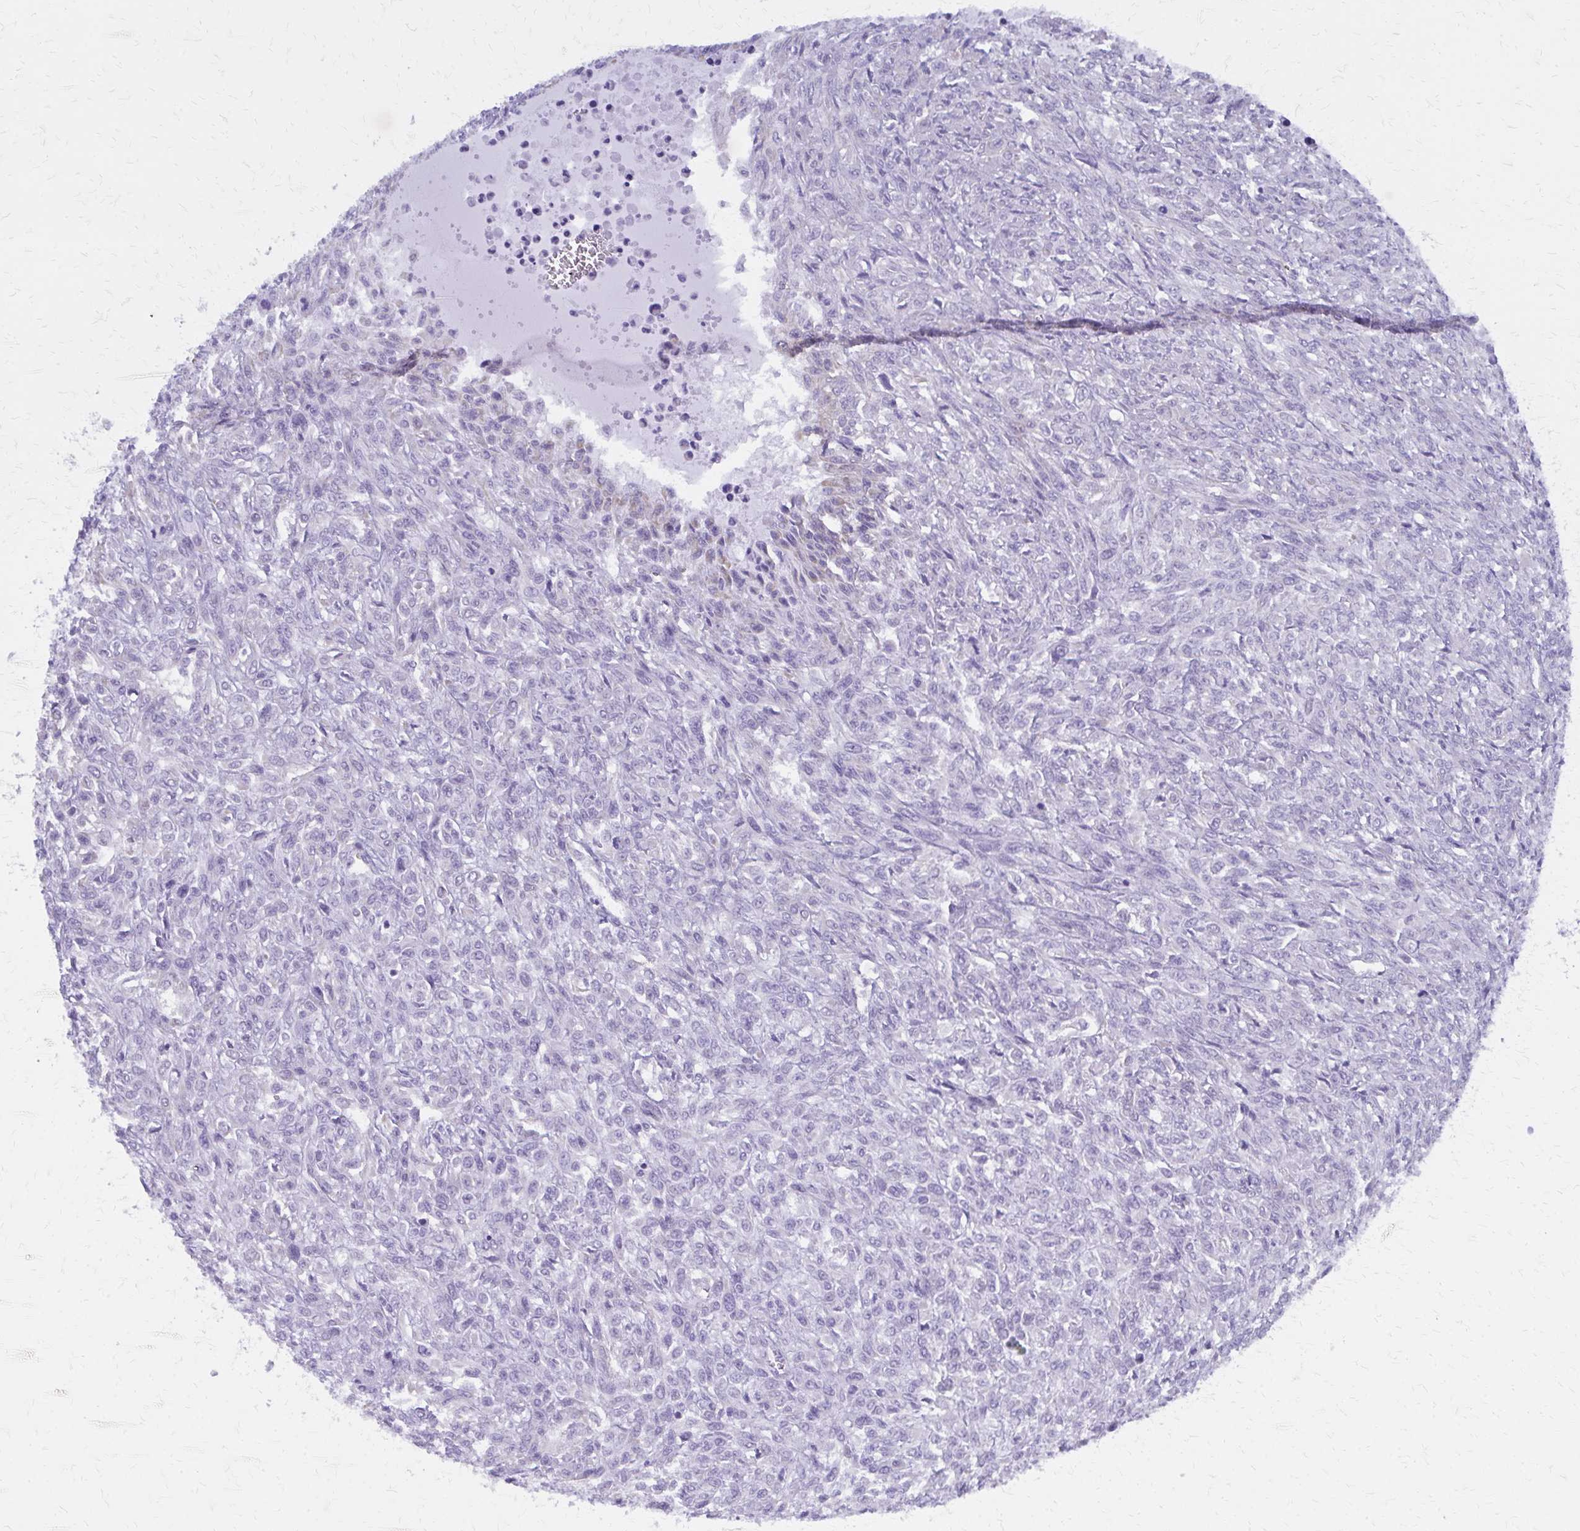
{"staining": {"intensity": "negative", "quantity": "none", "location": "none"}, "tissue": "renal cancer", "cell_type": "Tumor cells", "image_type": "cancer", "snomed": [{"axis": "morphology", "description": "Adenocarcinoma, NOS"}, {"axis": "topography", "description": "Kidney"}], "caption": "This micrograph is of renal cancer stained with immunohistochemistry to label a protein in brown with the nuclei are counter-stained blue. There is no staining in tumor cells. (Stains: DAB immunohistochemistry with hematoxylin counter stain, Microscopy: brightfield microscopy at high magnification).", "gene": "GFAP", "patient": {"sex": "male", "age": 58}}